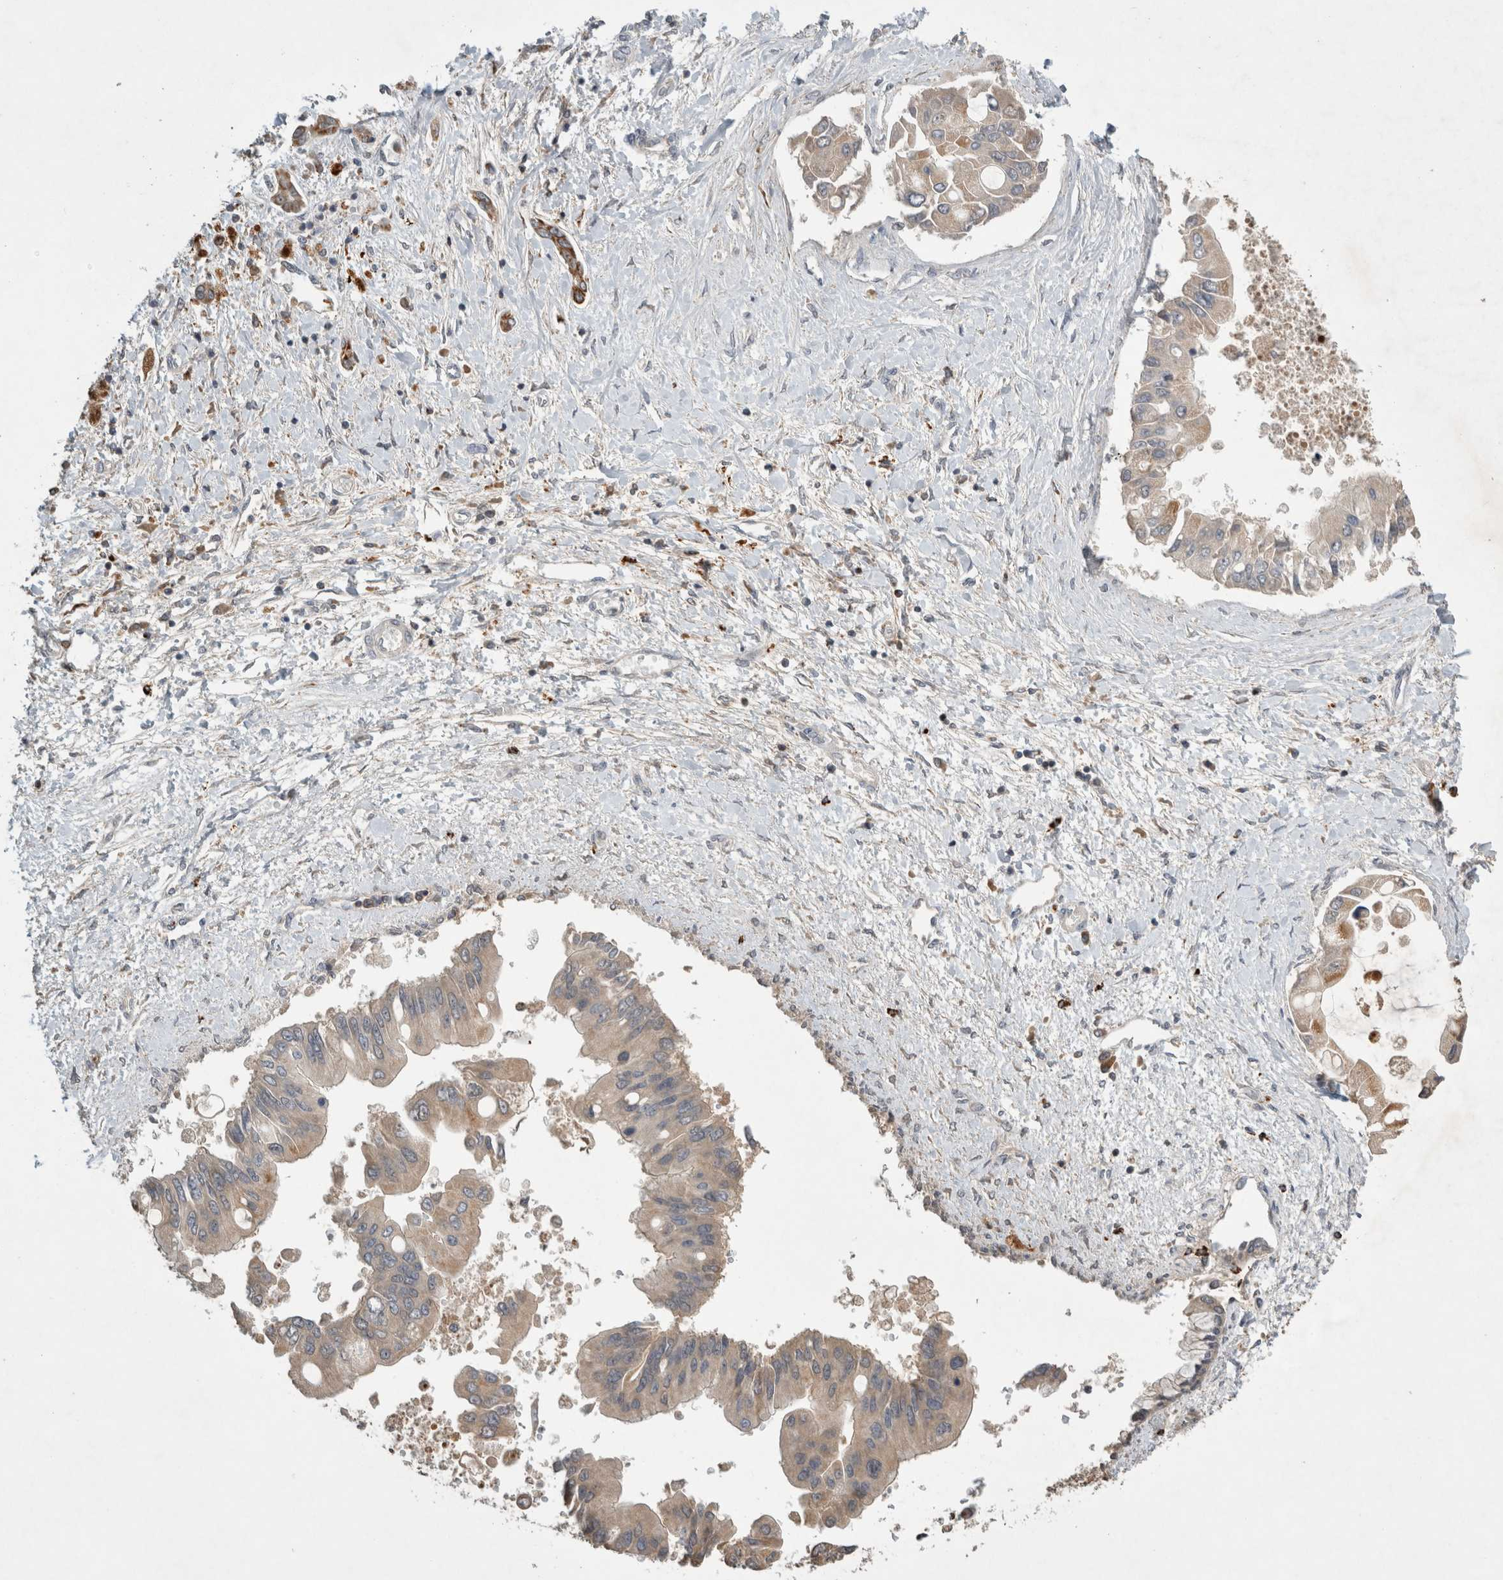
{"staining": {"intensity": "moderate", "quantity": "25%-75%", "location": "cytoplasmic/membranous"}, "tissue": "liver cancer", "cell_type": "Tumor cells", "image_type": "cancer", "snomed": [{"axis": "morphology", "description": "Cholangiocarcinoma"}, {"axis": "topography", "description": "Liver"}], "caption": "Immunohistochemistry staining of liver cancer (cholangiocarcinoma), which displays medium levels of moderate cytoplasmic/membranous staining in approximately 25%-75% of tumor cells indicating moderate cytoplasmic/membranous protein positivity. The staining was performed using DAB (brown) for protein detection and nuclei were counterstained in hematoxylin (blue).", "gene": "SERAC1", "patient": {"sex": "male", "age": 50}}